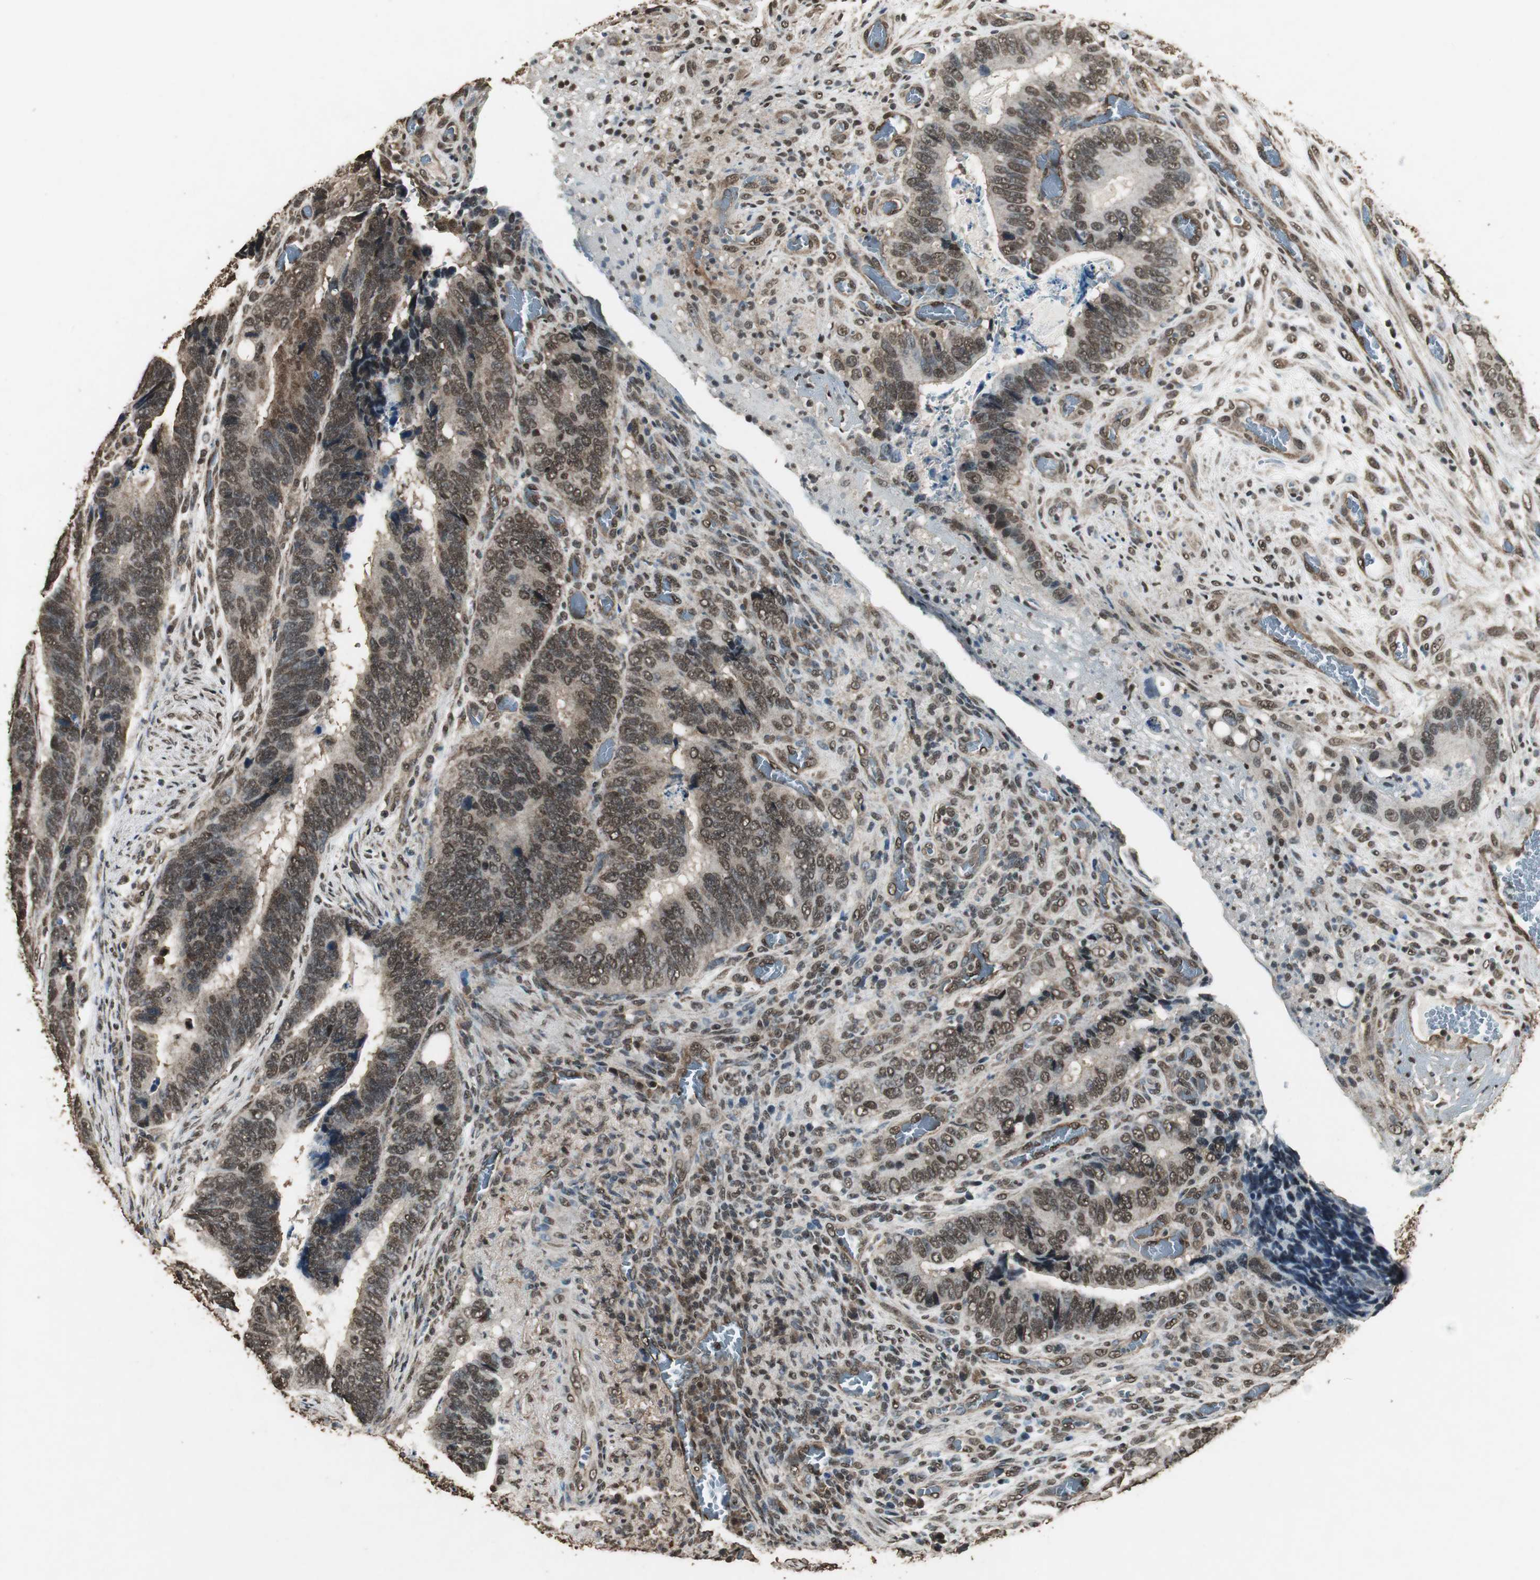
{"staining": {"intensity": "moderate", "quantity": ">75%", "location": "cytoplasmic/membranous,nuclear"}, "tissue": "colorectal cancer", "cell_type": "Tumor cells", "image_type": "cancer", "snomed": [{"axis": "morphology", "description": "Adenocarcinoma, NOS"}, {"axis": "topography", "description": "Colon"}], "caption": "DAB (3,3'-diaminobenzidine) immunohistochemical staining of human colorectal cancer displays moderate cytoplasmic/membranous and nuclear protein expression in approximately >75% of tumor cells.", "gene": "PPP1R13B", "patient": {"sex": "male", "age": 72}}